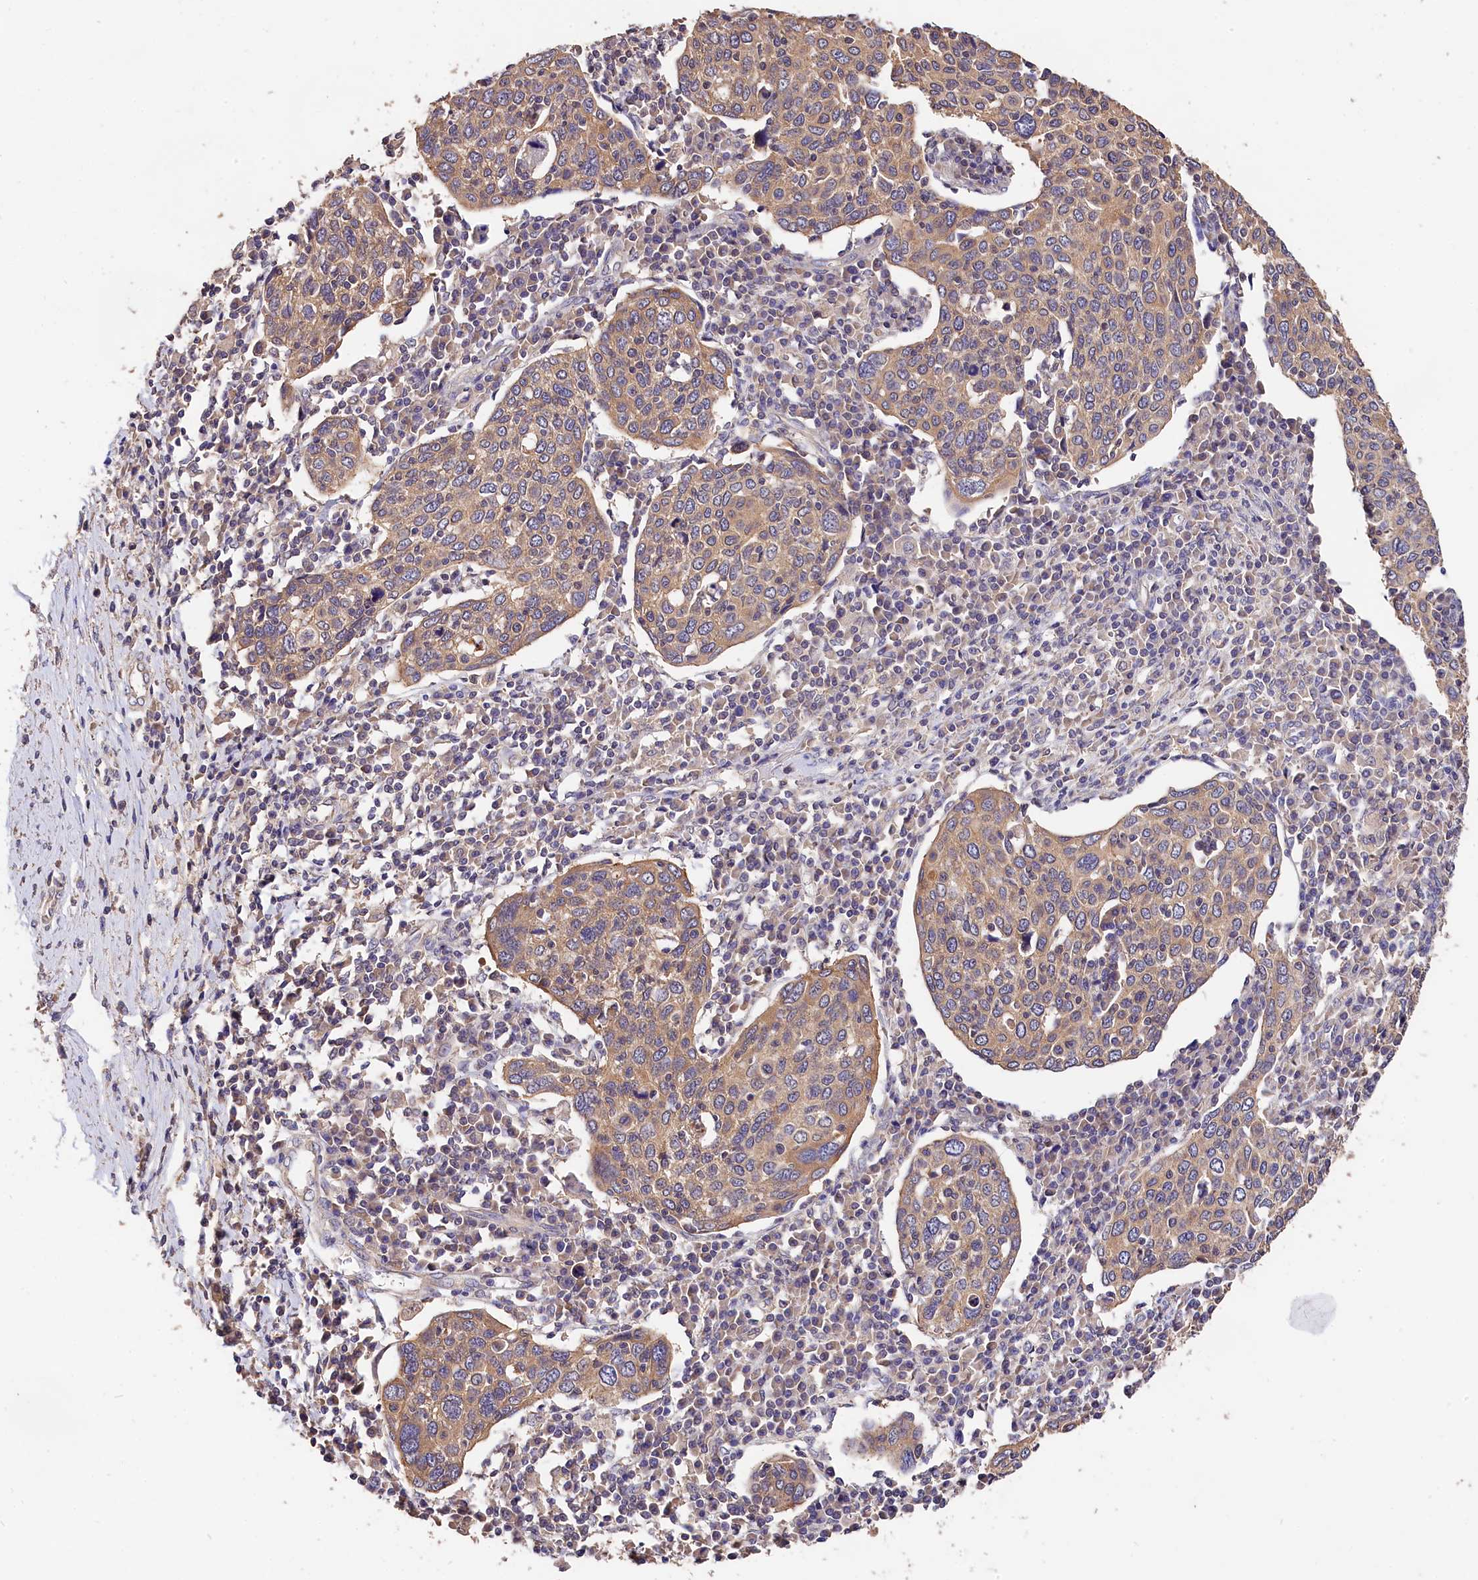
{"staining": {"intensity": "moderate", "quantity": ">75%", "location": "cytoplasmic/membranous"}, "tissue": "cervical cancer", "cell_type": "Tumor cells", "image_type": "cancer", "snomed": [{"axis": "morphology", "description": "Squamous cell carcinoma, NOS"}, {"axis": "topography", "description": "Cervix"}], "caption": "Protein staining exhibits moderate cytoplasmic/membranous expression in about >75% of tumor cells in cervical squamous cell carcinoma.", "gene": "OAS3", "patient": {"sex": "female", "age": 40}}